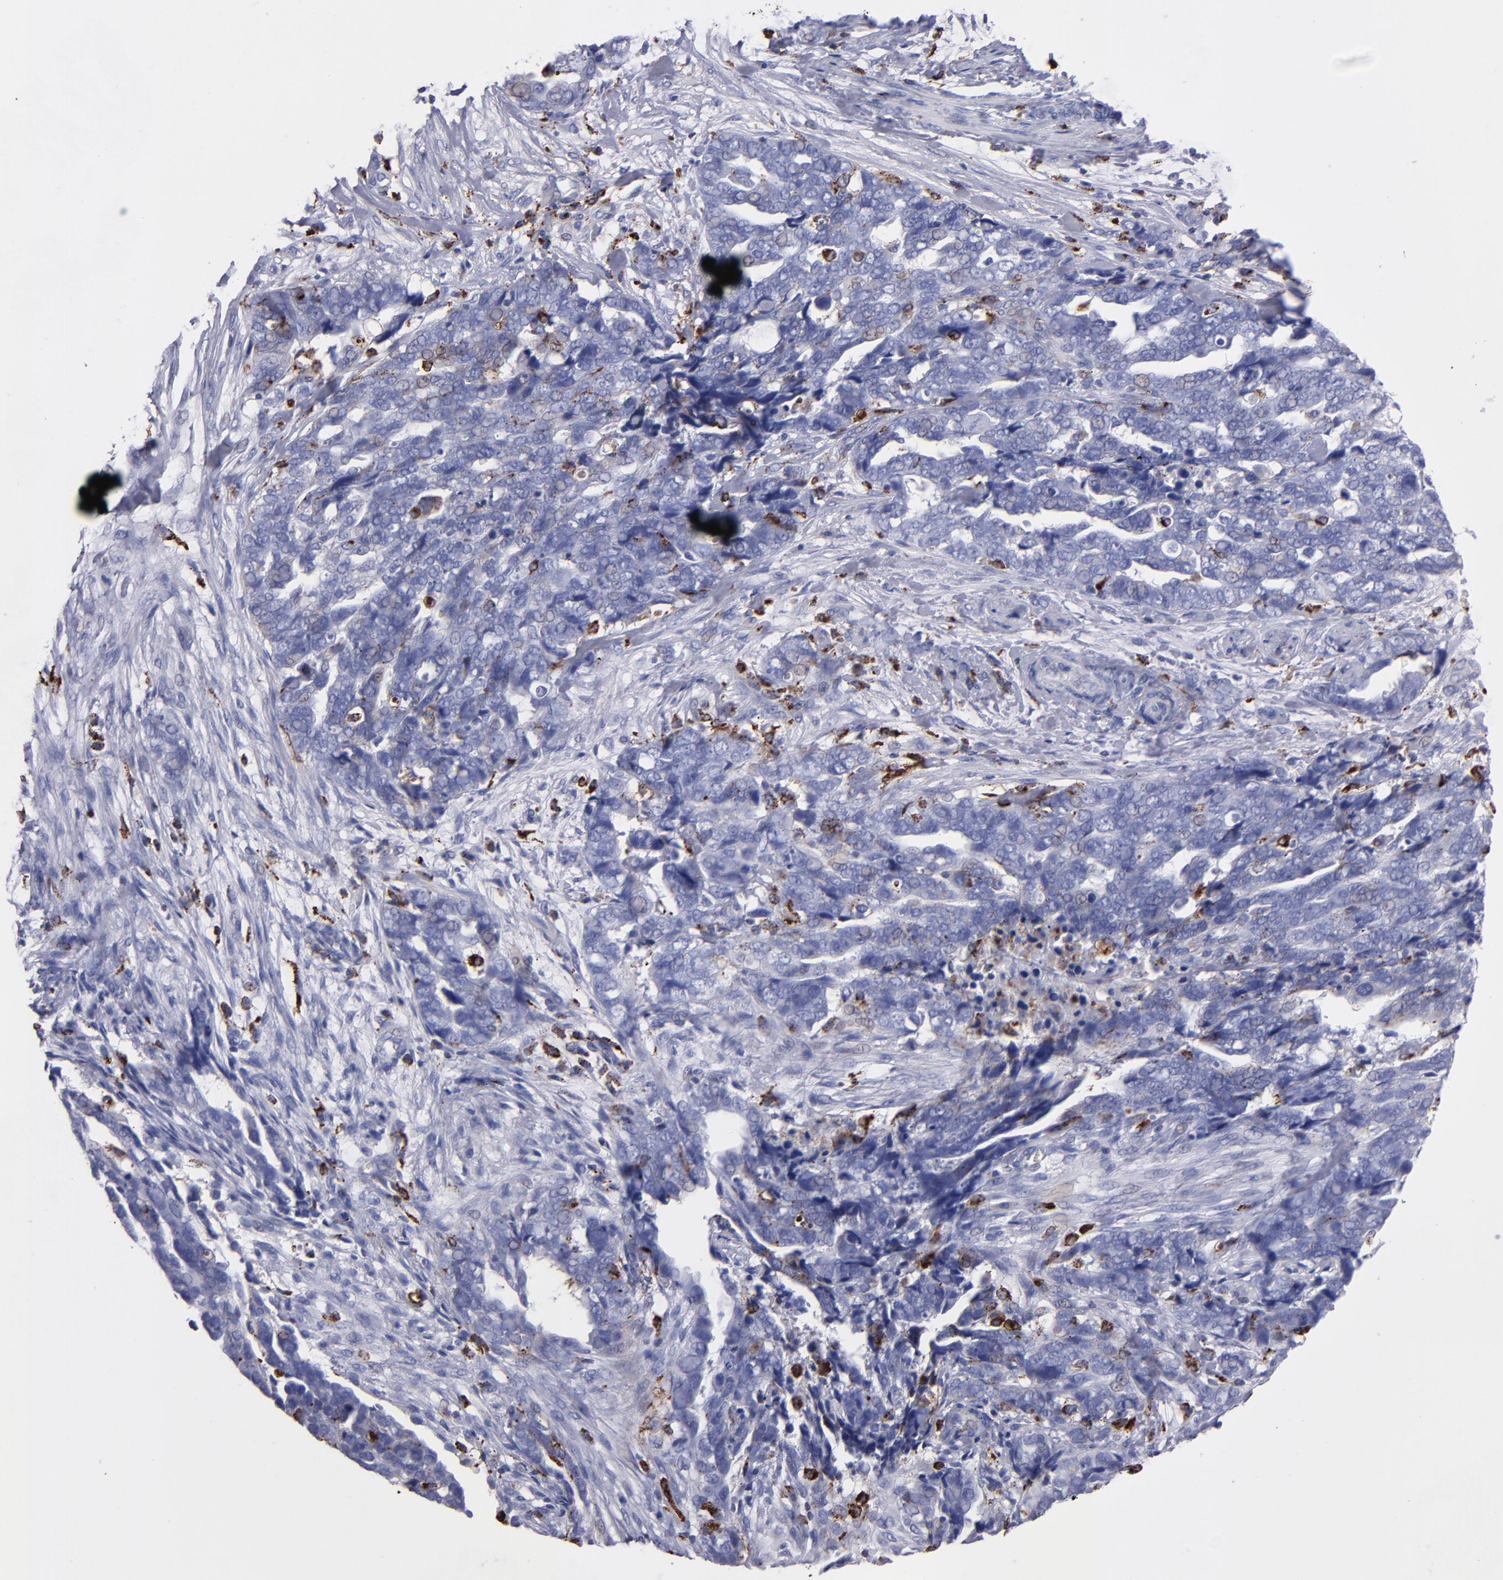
{"staining": {"intensity": "negative", "quantity": "none", "location": "none"}, "tissue": "ovarian cancer", "cell_type": "Tumor cells", "image_type": "cancer", "snomed": [{"axis": "morphology", "description": "Normal tissue, NOS"}, {"axis": "morphology", "description": "Cystadenocarcinoma, serous, NOS"}, {"axis": "topography", "description": "Fallopian tube"}, {"axis": "topography", "description": "Ovary"}], "caption": "Immunohistochemistry micrograph of neoplastic tissue: ovarian cancer (serous cystadenocarcinoma) stained with DAB displays no significant protein staining in tumor cells. Nuclei are stained in blue.", "gene": "CTSS", "patient": {"sex": "female", "age": 56}}